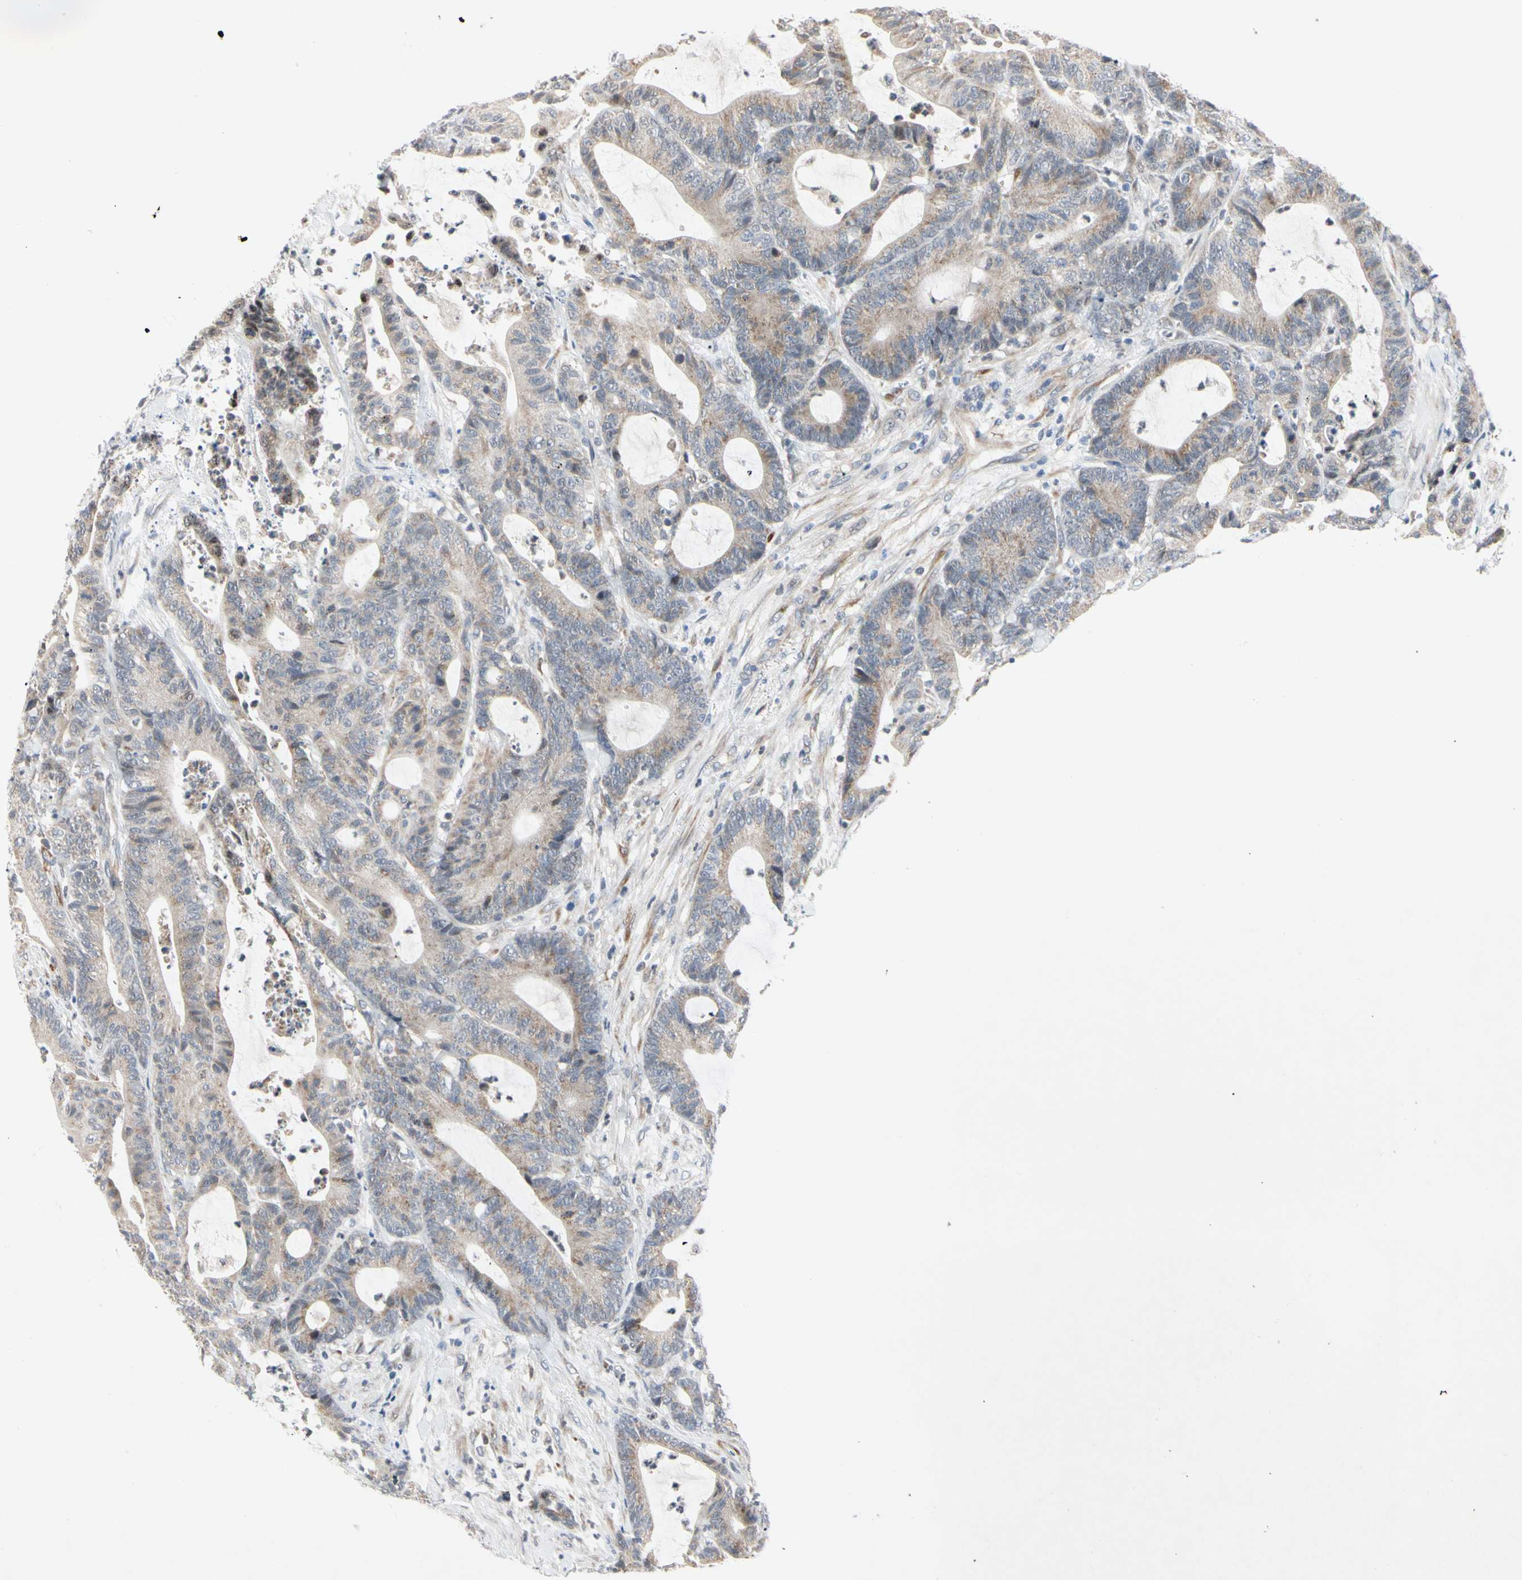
{"staining": {"intensity": "weak", "quantity": ">75%", "location": "cytoplasmic/membranous"}, "tissue": "colorectal cancer", "cell_type": "Tumor cells", "image_type": "cancer", "snomed": [{"axis": "morphology", "description": "Adenocarcinoma, NOS"}, {"axis": "topography", "description": "Colon"}], "caption": "This photomicrograph displays colorectal cancer (adenocarcinoma) stained with immunohistochemistry to label a protein in brown. The cytoplasmic/membranous of tumor cells show weak positivity for the protein. Nuclei are counter-stained blue.", "gene": "MARK1", "patient": {"sex": "female", "age": 84}}